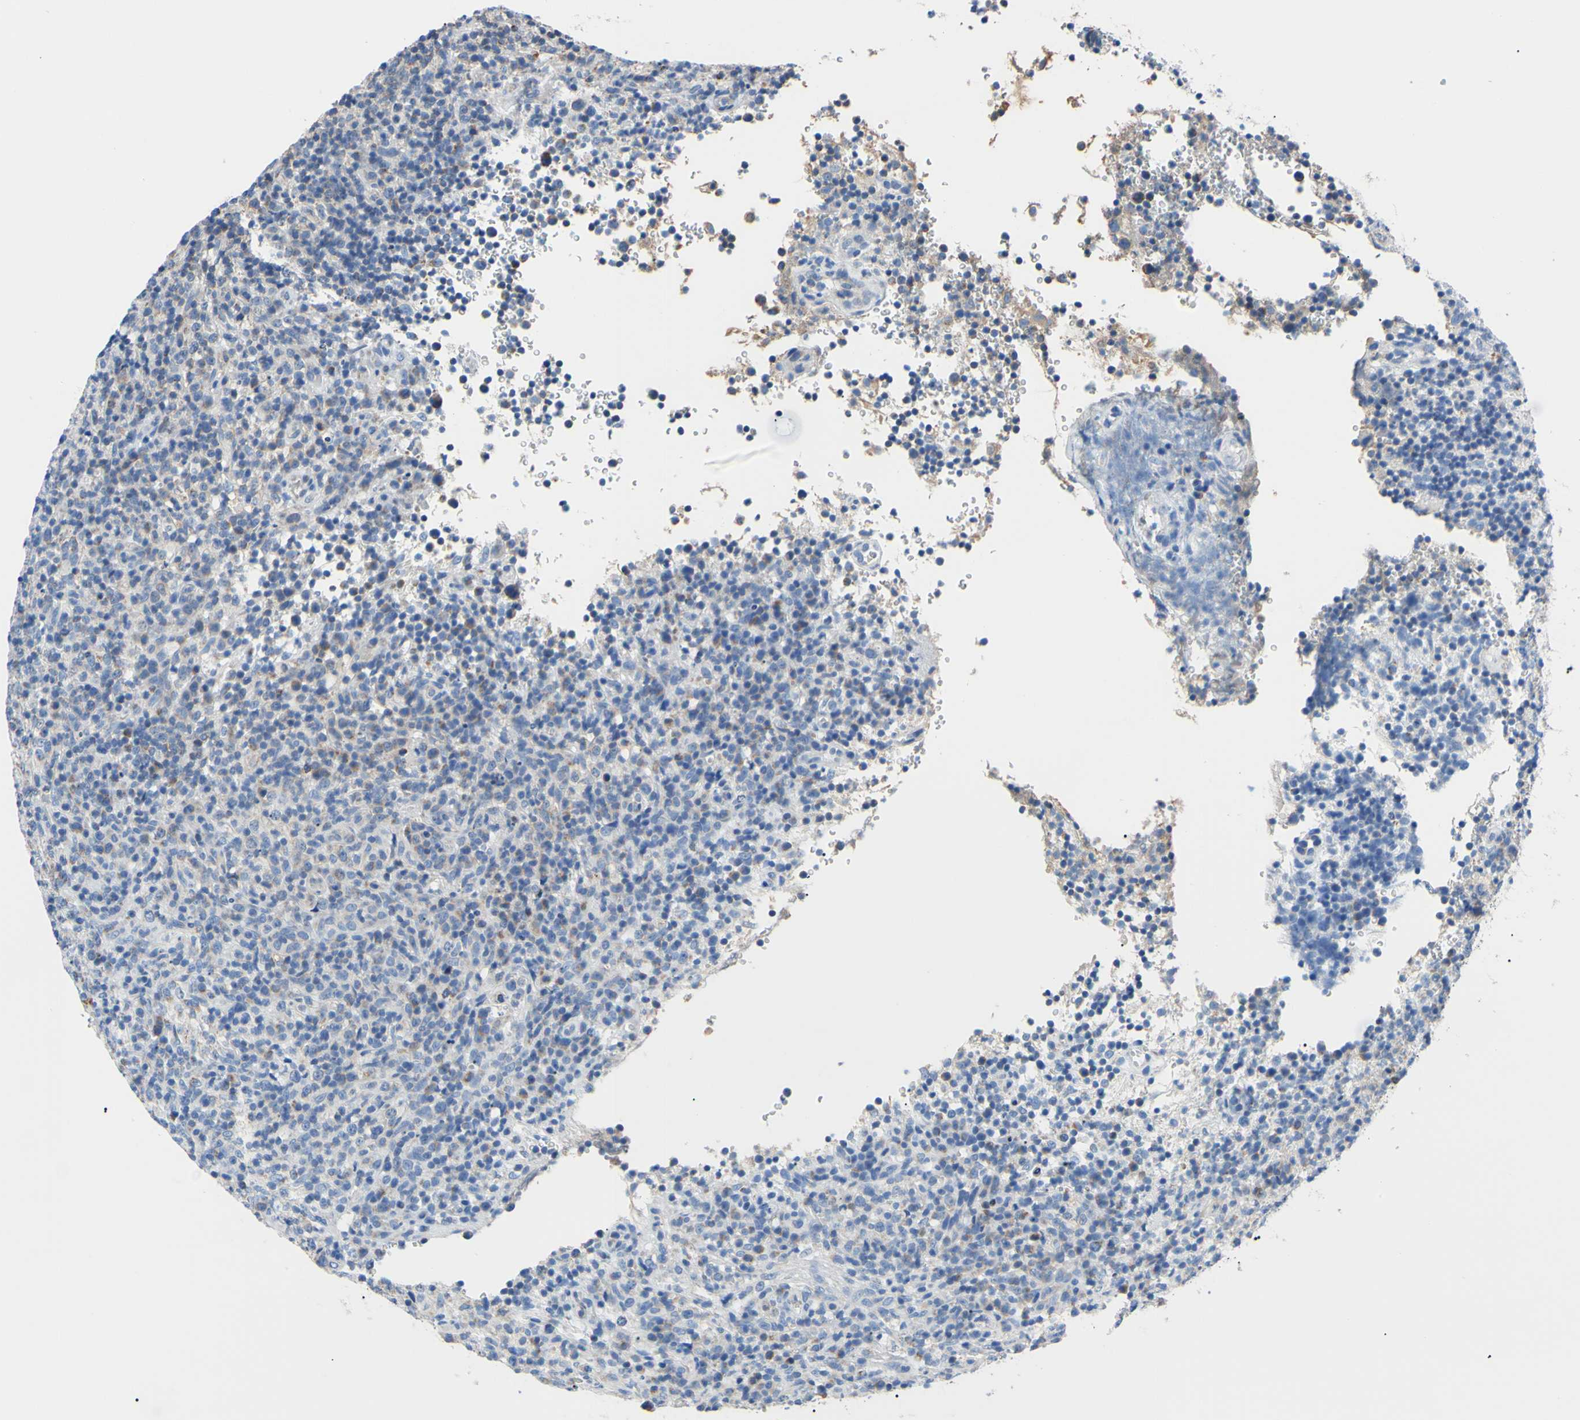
{"staining": {"intensity": "moderate", "quantity": "<25%", "location": "cytoplasmic/membranous"}, "tissue": "lymphoma", "cell_type": "Tumor cells", "image_type": "cancer", "snomed": [{"axis": "morphology", "description": "Malignant lymphoma, non-Hodgkin's type, High grade"}, {"axis": "topography", "description": "Lymph node"}], "caption": "Moderate cytoplasmic/membranous protein positivity is present in approximately <25% of tumor cells in lymphoma.", "gene": "CLPP", "patient": {"sex": "female", "age": 76}}